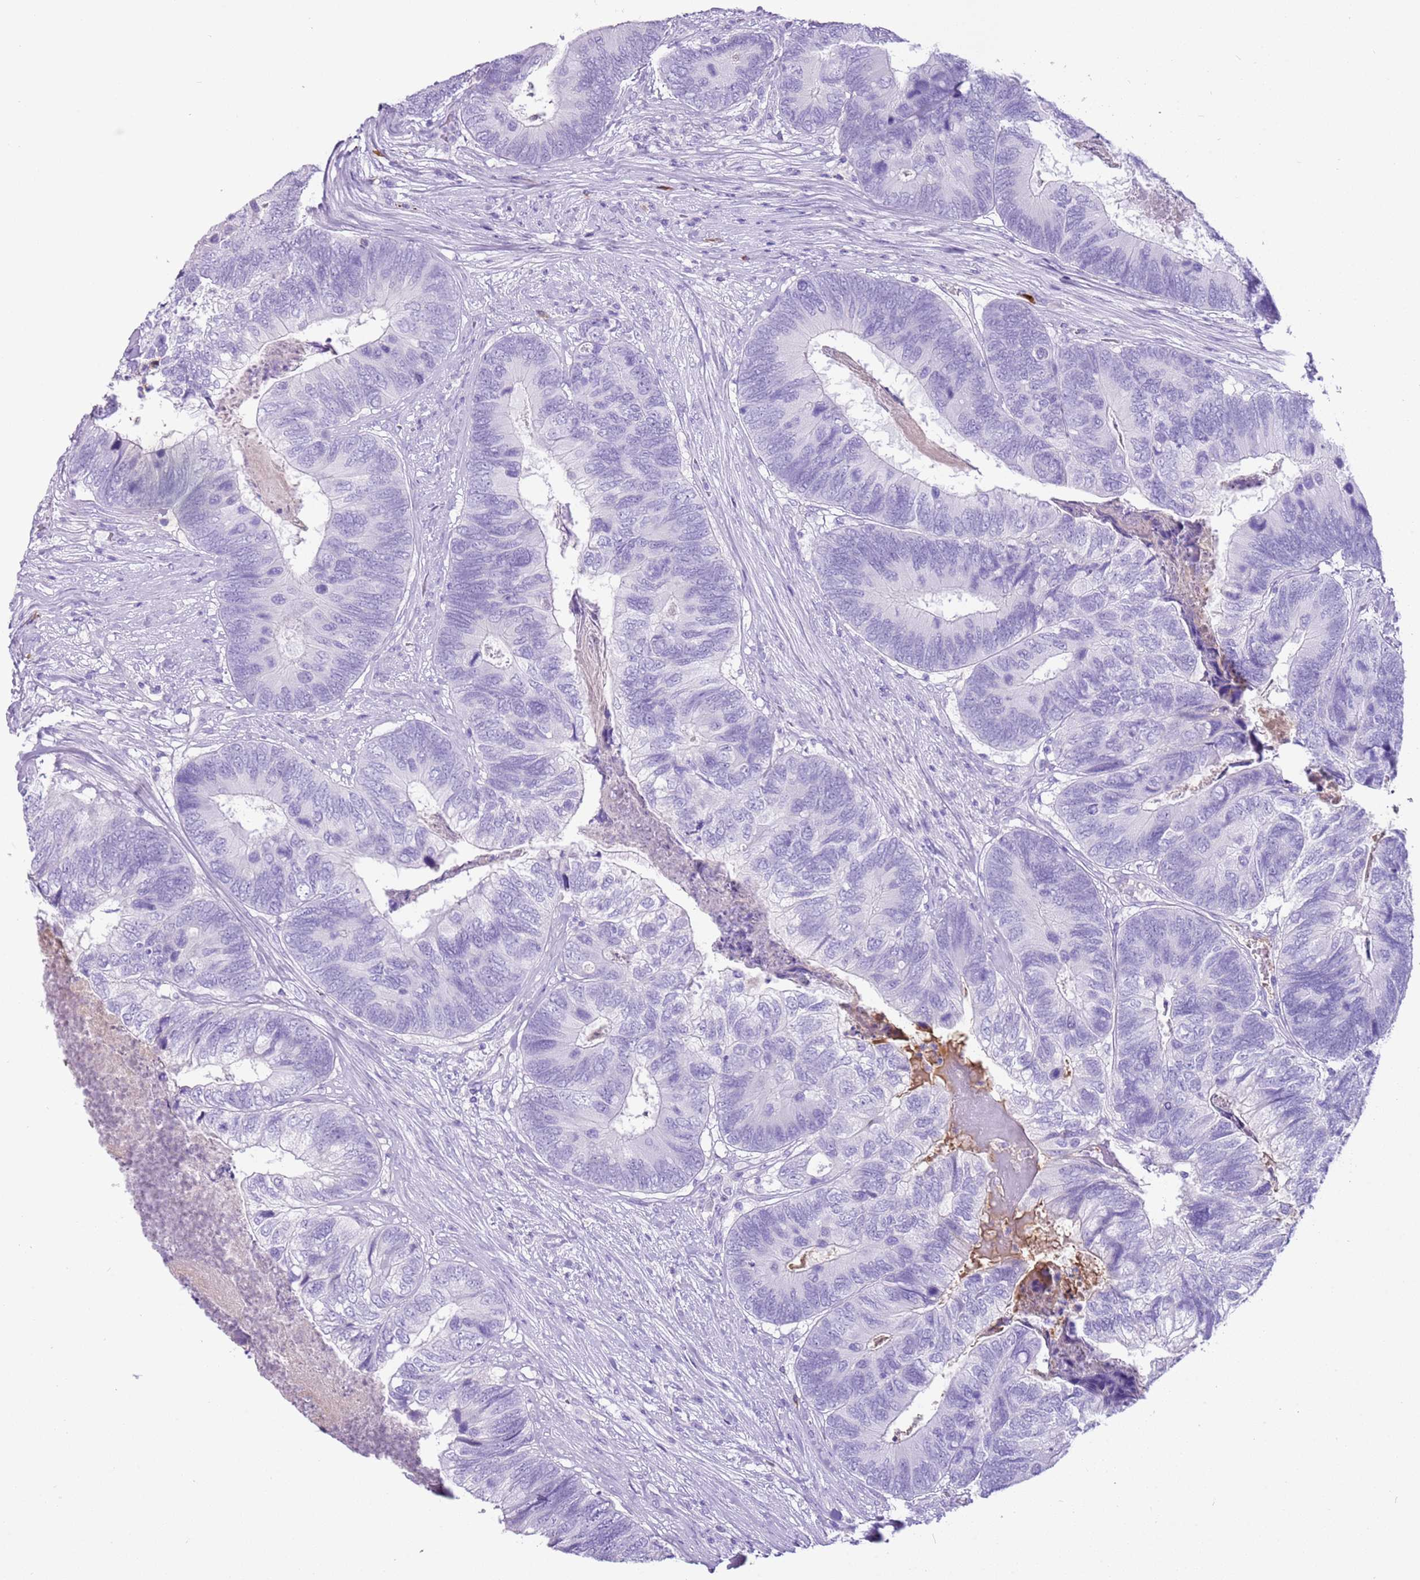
{"staining": {"intensity": "negative", "quantity": "none", "location": "none"}, "tissue": "colorectal cancer", "cell_type": "Tumor cells", "image_type": "cancer", "snomed": [{"axis": "morphology", "description": "Adenocarcinoma, NOS"}, {"axis": "topography", "description": "Colon"}], "caption": "A histopathology image of colorectal adenocarcinoma stained for a protein exhibits no brown staining in tumor cells.", "gene": "IGKV3D-11", "patient": {"sex": "female", "age": 67}}